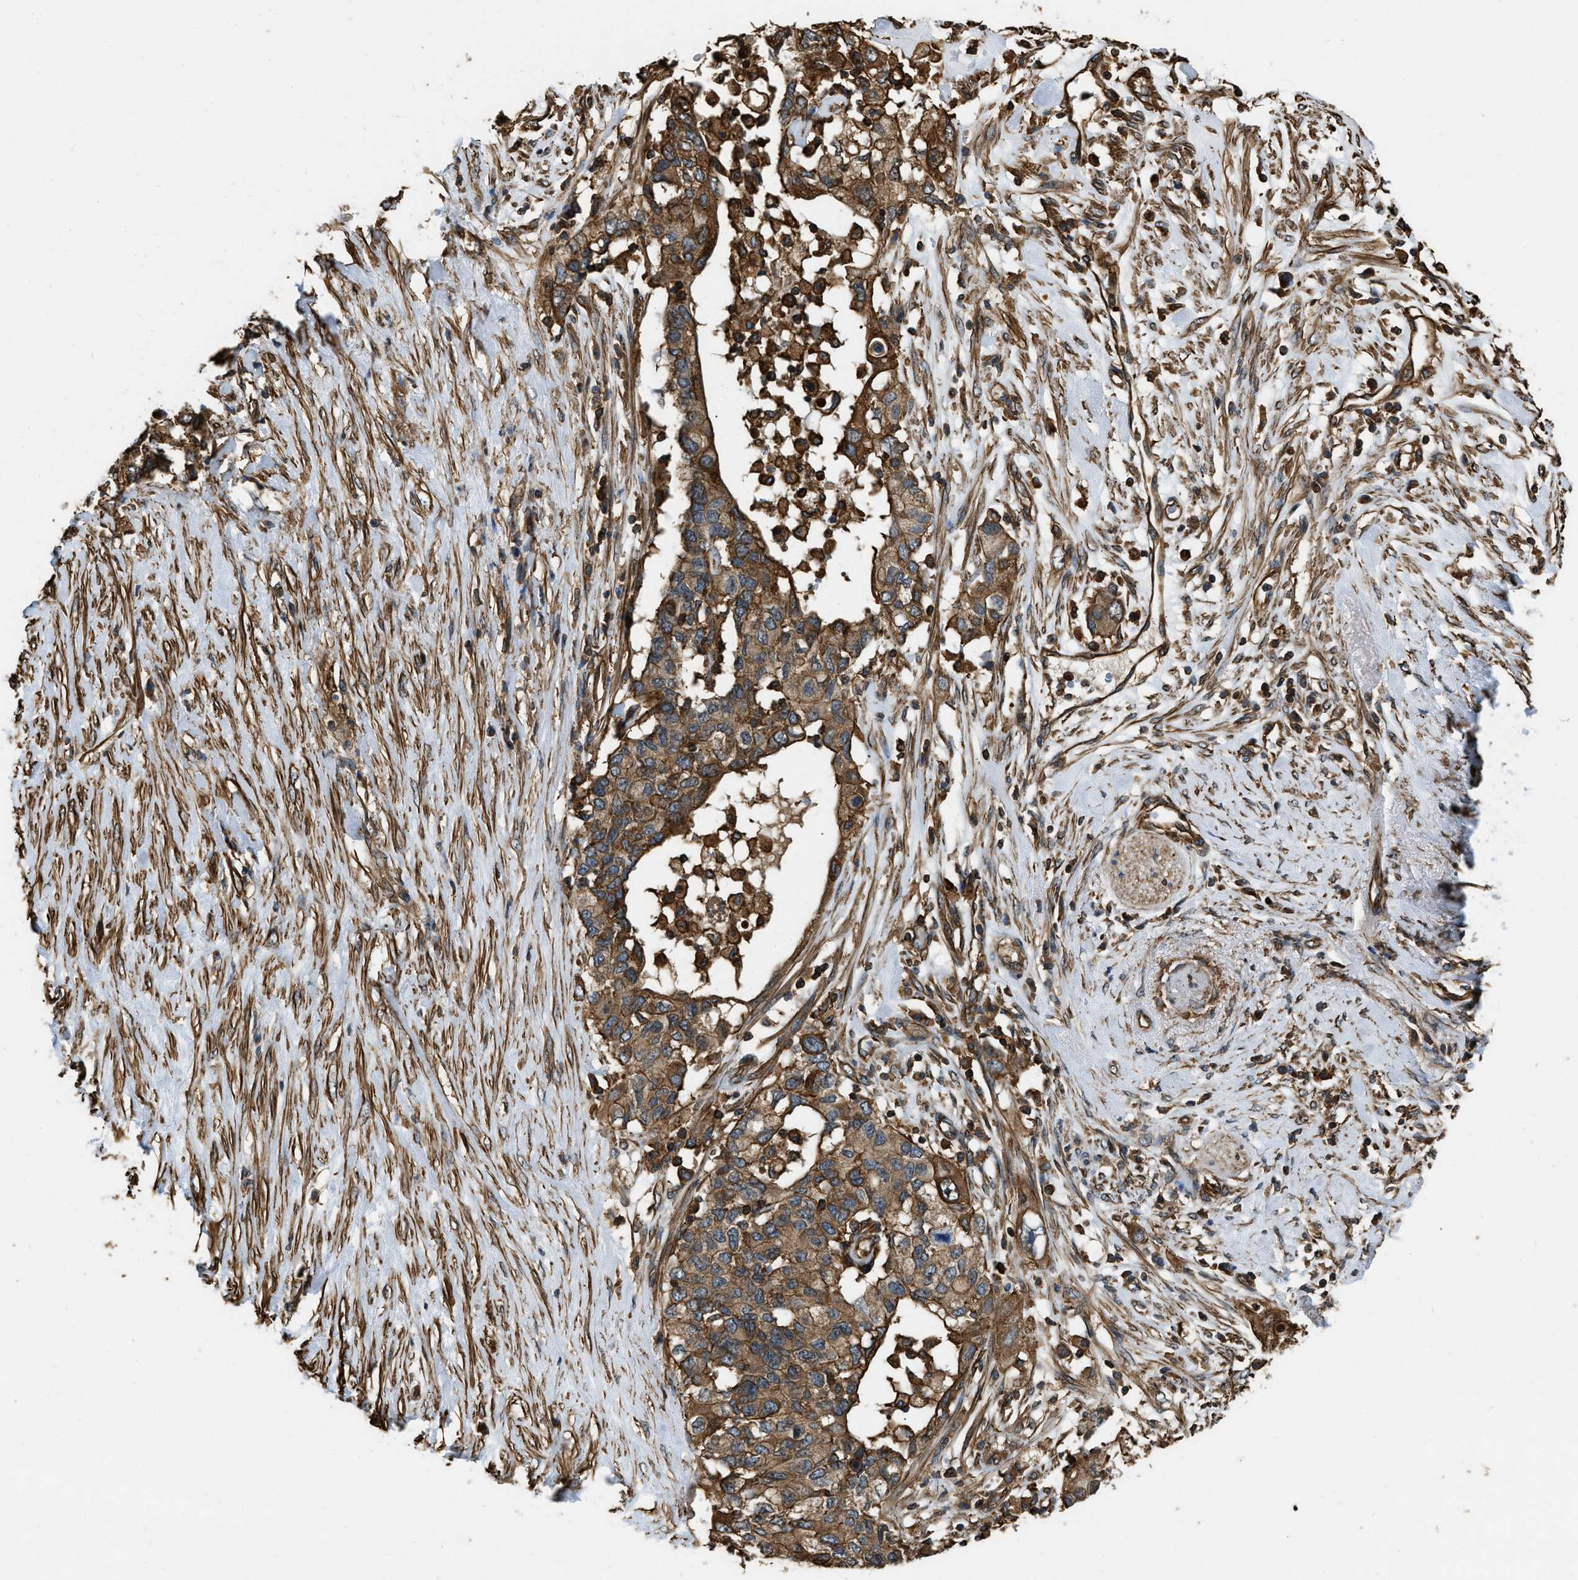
{"staining": {"intensity": "strong", "quantity": ">75%", "location": "cytoplasmic/membranous"}, "tissue": "pancreatic cancer", "cell_type": "Tumor cells", "image_type": "cancer", "snomed": [{"axis": "morphology", "description": "Adenocarcinoma, NOS"}, {"axis": "topography", "description": "Pancreas"}], "caption": "Brown immunohistochemical staining in human pancreatic cancer (adenocarcinoma) reveals strong cytoplasmic/membranous staining in approximately >75% of tumor cells. The staining was performed using DAB to visualize the protein expression in brown, while the nuclei were stained in blue with hematoxylin (Magnification: 20x).", "gene": "YARS1", "patient": {"sex": "female", "age": 56}}